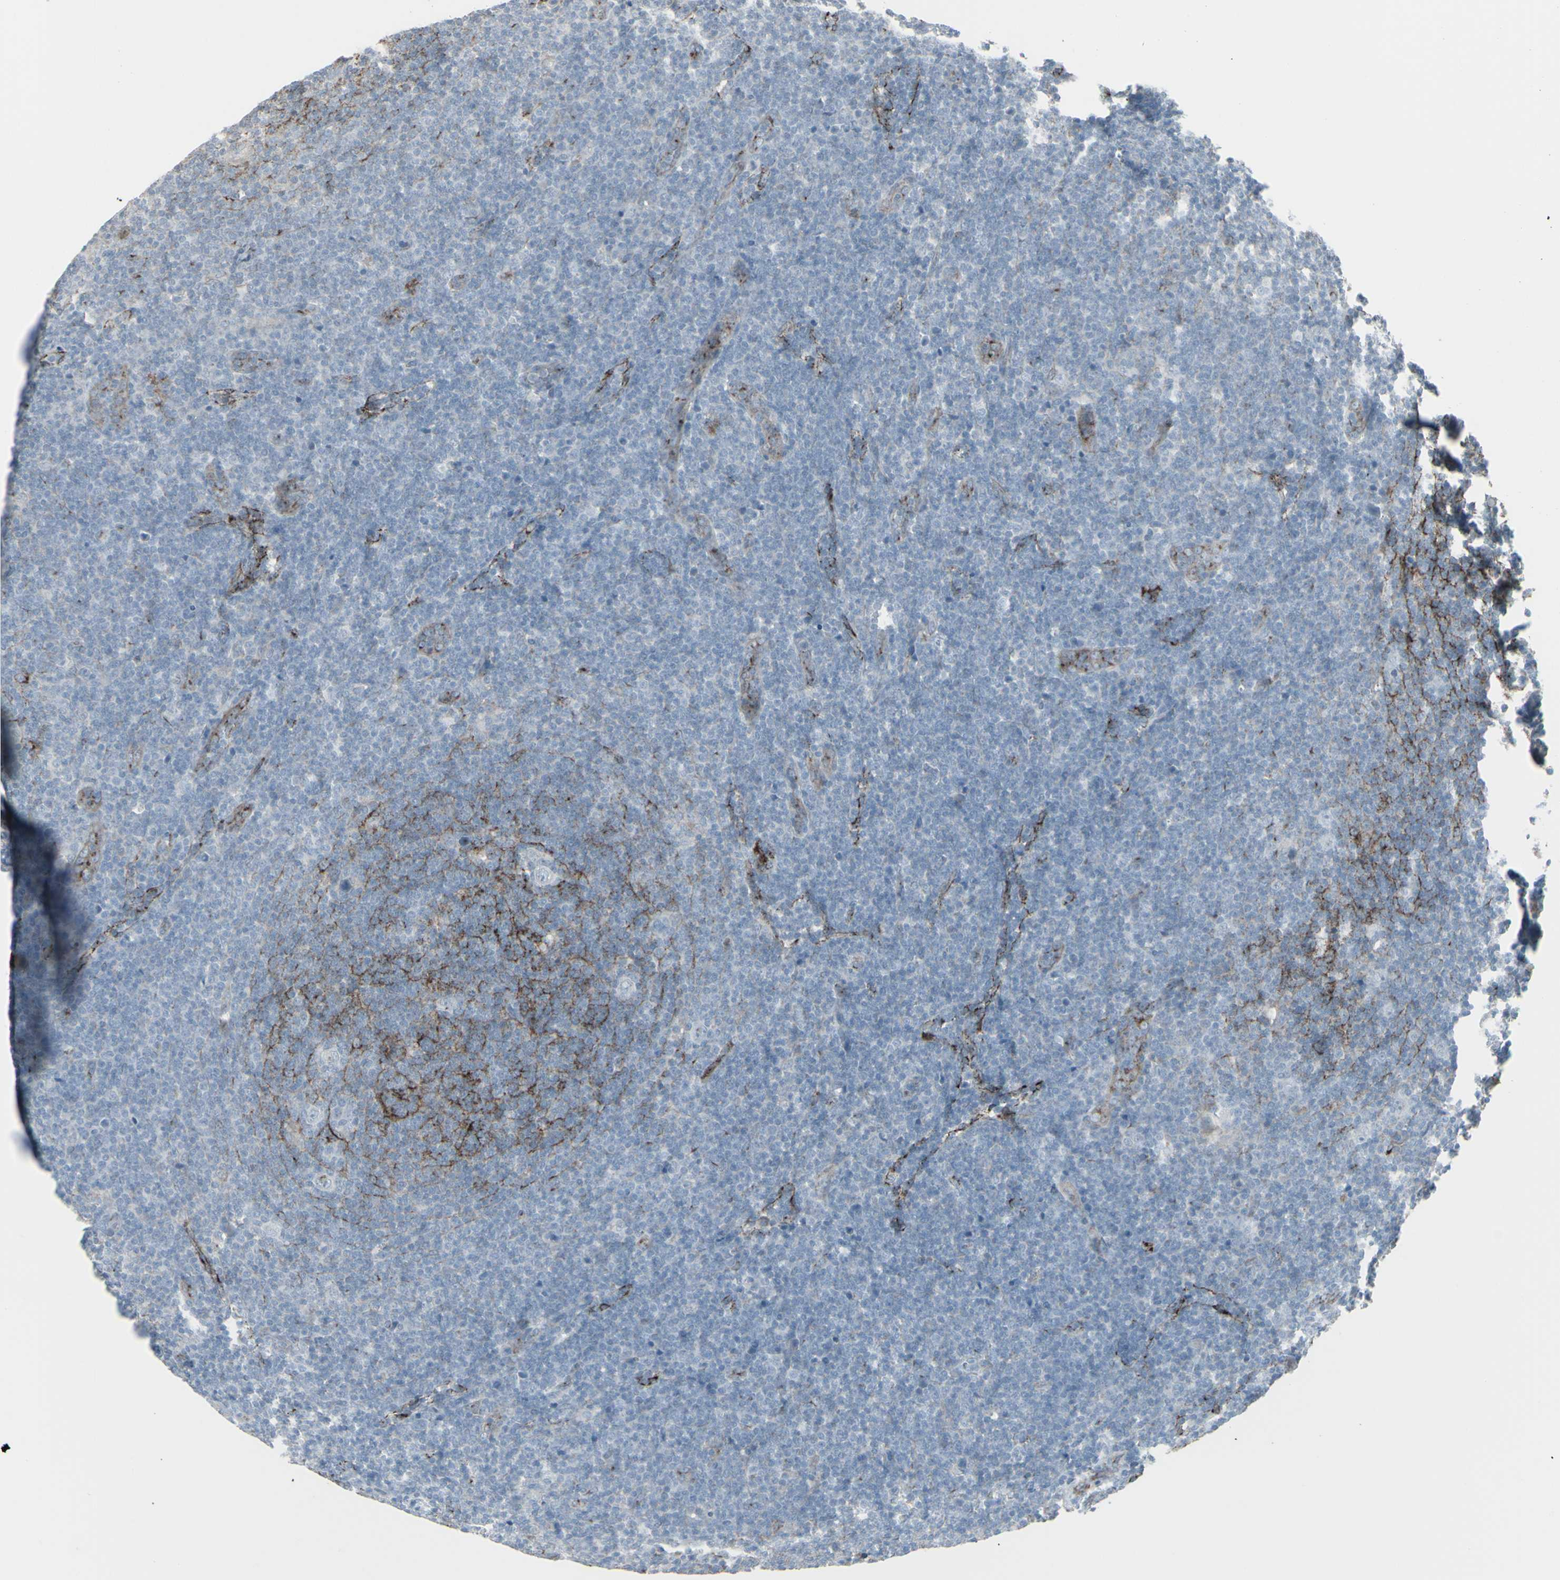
{"staining": {"intensity": "negative", "quantity": "none", "location": "none"}, "tissue": "lymphoma", "cell_type": "Tumor cells", "image_type": "cancer", "snomed": [{"axis": "morphology", "description": "Hodgkin's disease, NOS"}, {"axis": "topography", "description": "Lymph node"}], "caption": "High power microscopy image of an IHC photomicrograph of lymphoma, revealing no significant expression in tumor cells.", "gene": "GJA1", "patient": {"sex": "female", "age": 57}}